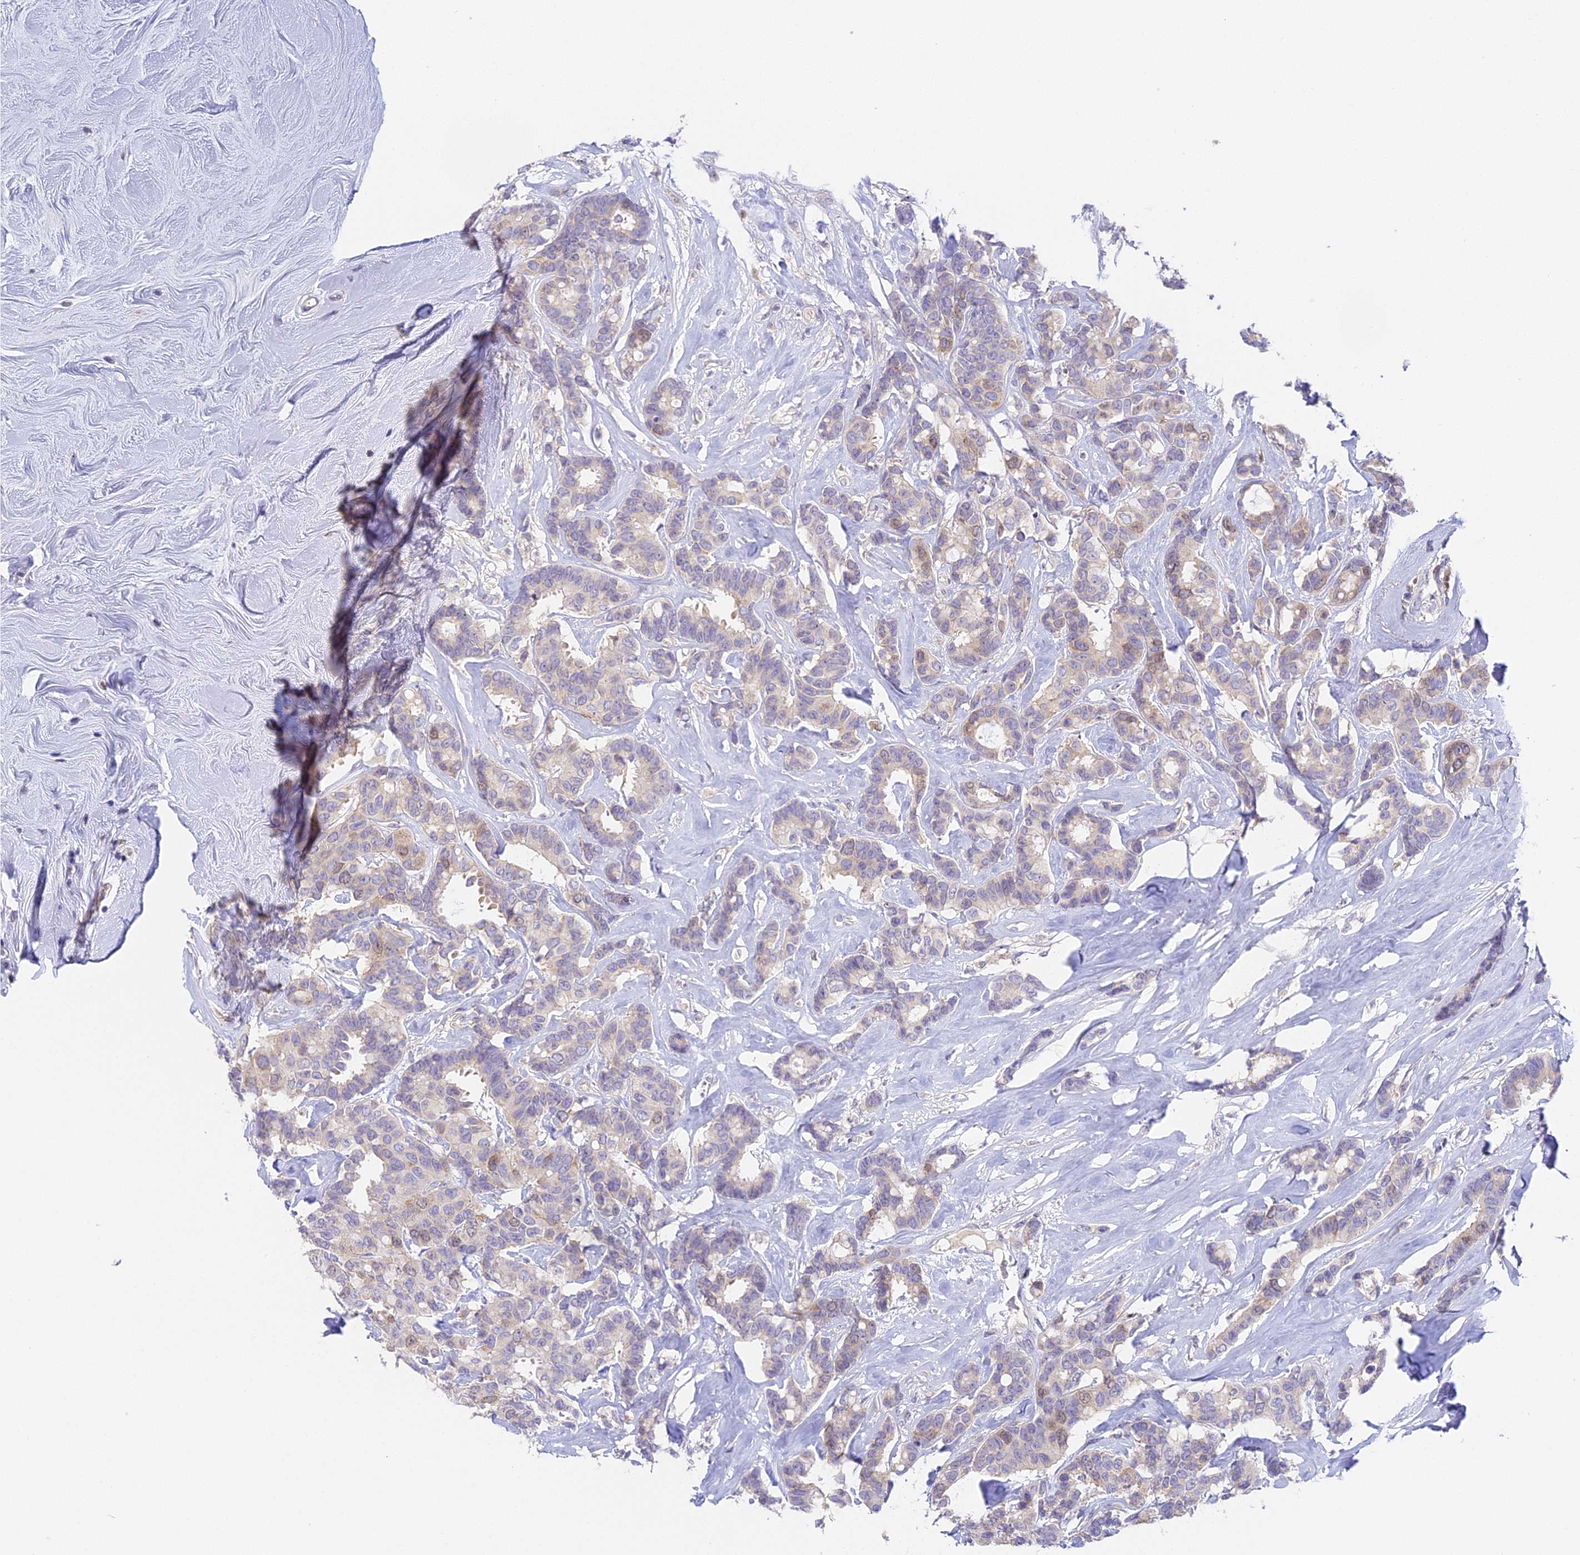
{"staining": {"intensity": "weak", "quantity": "<25%", "location": "nuclear"}, "tissue": "breast cancer", "cell_type": "Tumor cells", "image_type": "cancer", "snomed": [{"axis": "morphology", "description": "Duct carcinoma"}, {"axis": "topography", "description": "Breast"}], "caption": "DAB immunohistochemical staining of human breast cancer exhibits no significant positivity in tumor cells.", "gene": "RAD51", "patient": {"sex": "female", "age": 87}}